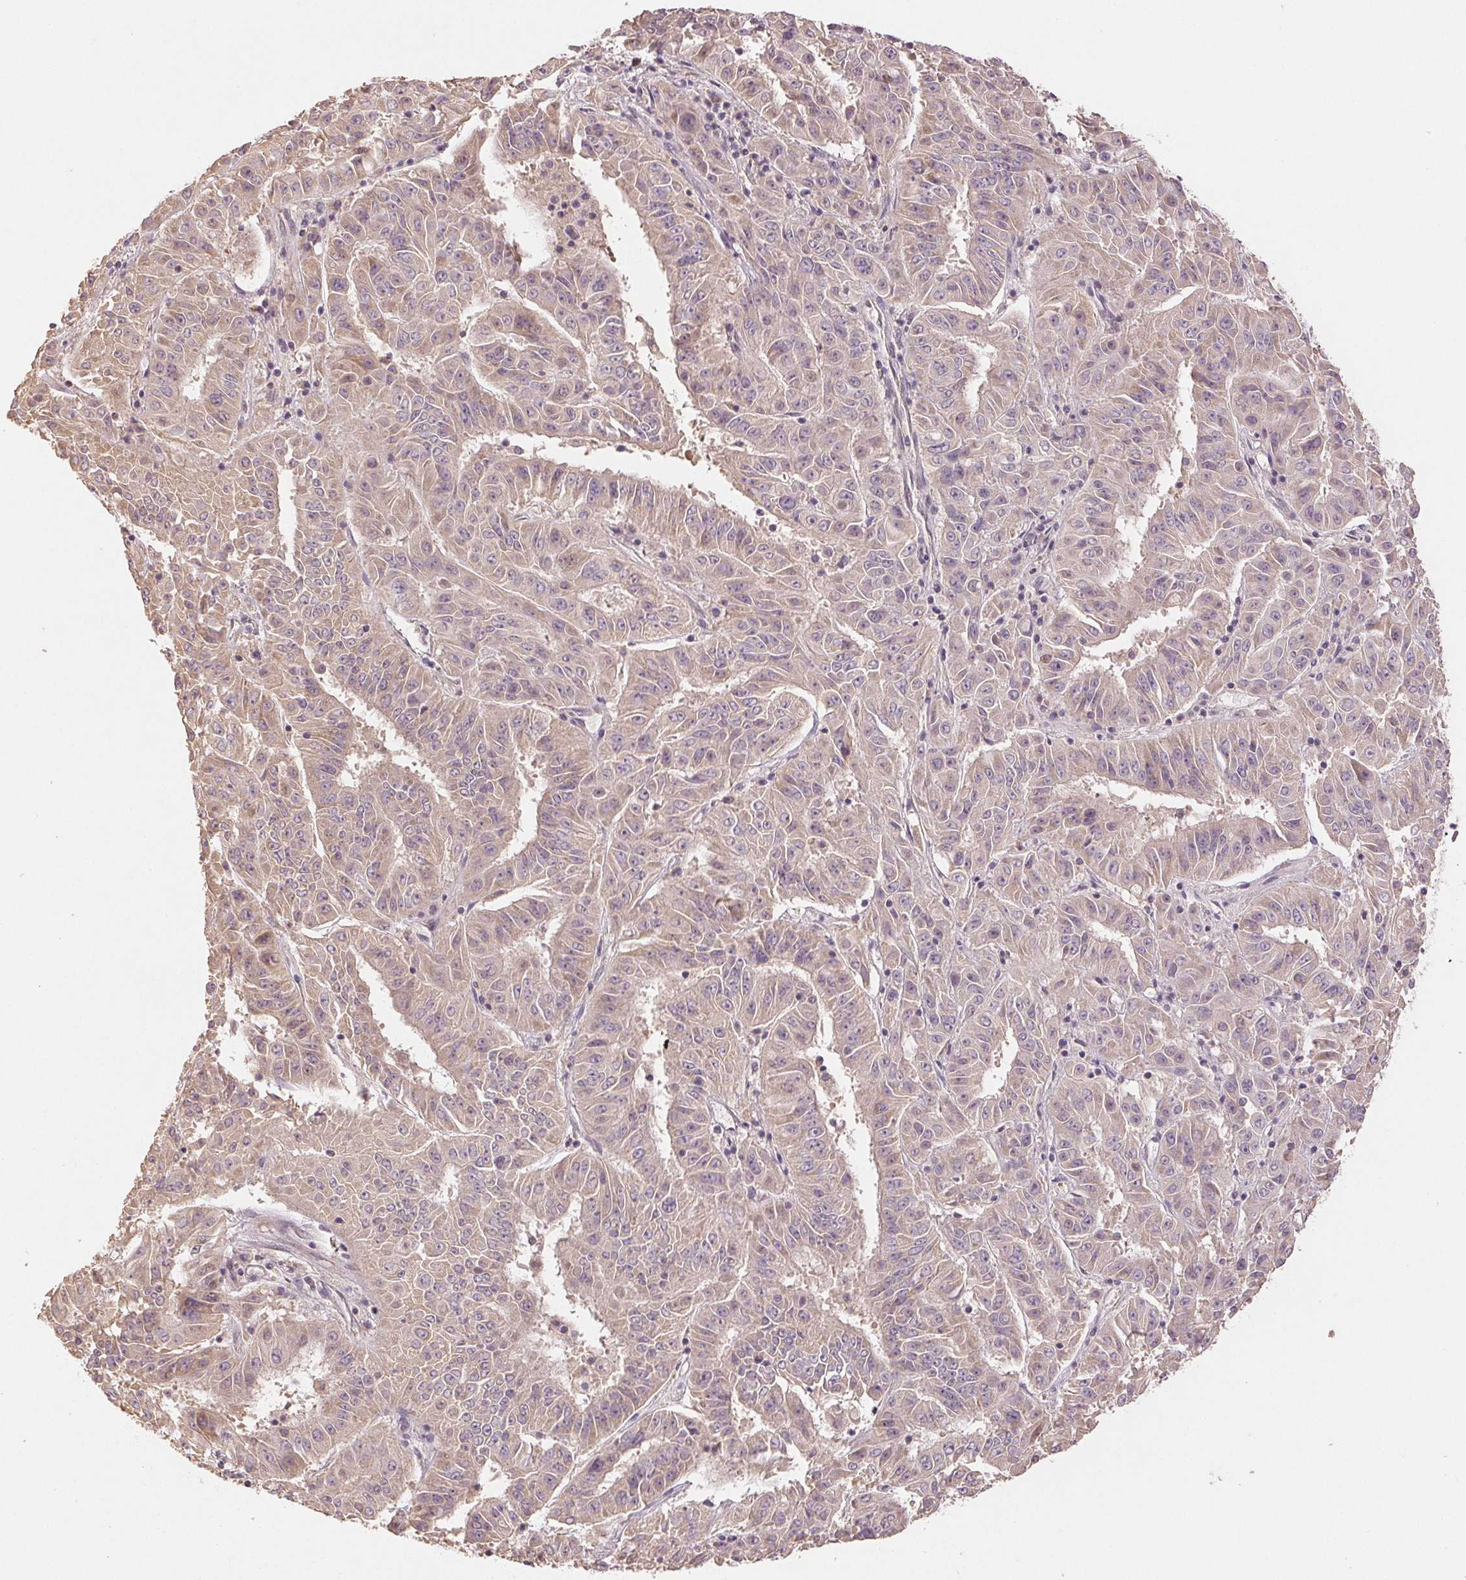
{"staining": {"intensity": "negative", "quantity": "none", "location": "none"}, "tissue": "pancreatic cancer", "cell_type": "Tumor cells", "image_type": "cancer", "snomed": [{"axis": "morphology", "description": "Adenocarcinoma, NOS"}, {"axis": "topography", "description": "Pancreas"}], "caption": "High magnification brightfield microscopy of pancreatic cancer (adenocarcinoma) stained with DAB (3,3'-diaminobenzidine) (brown) and counterstained with hematoxylin (blue): tumor cells show no significant positivity. (DAB IHC, high magnification).", "gene": "COX14", "patient": {"sex": "male", "age": 63}}